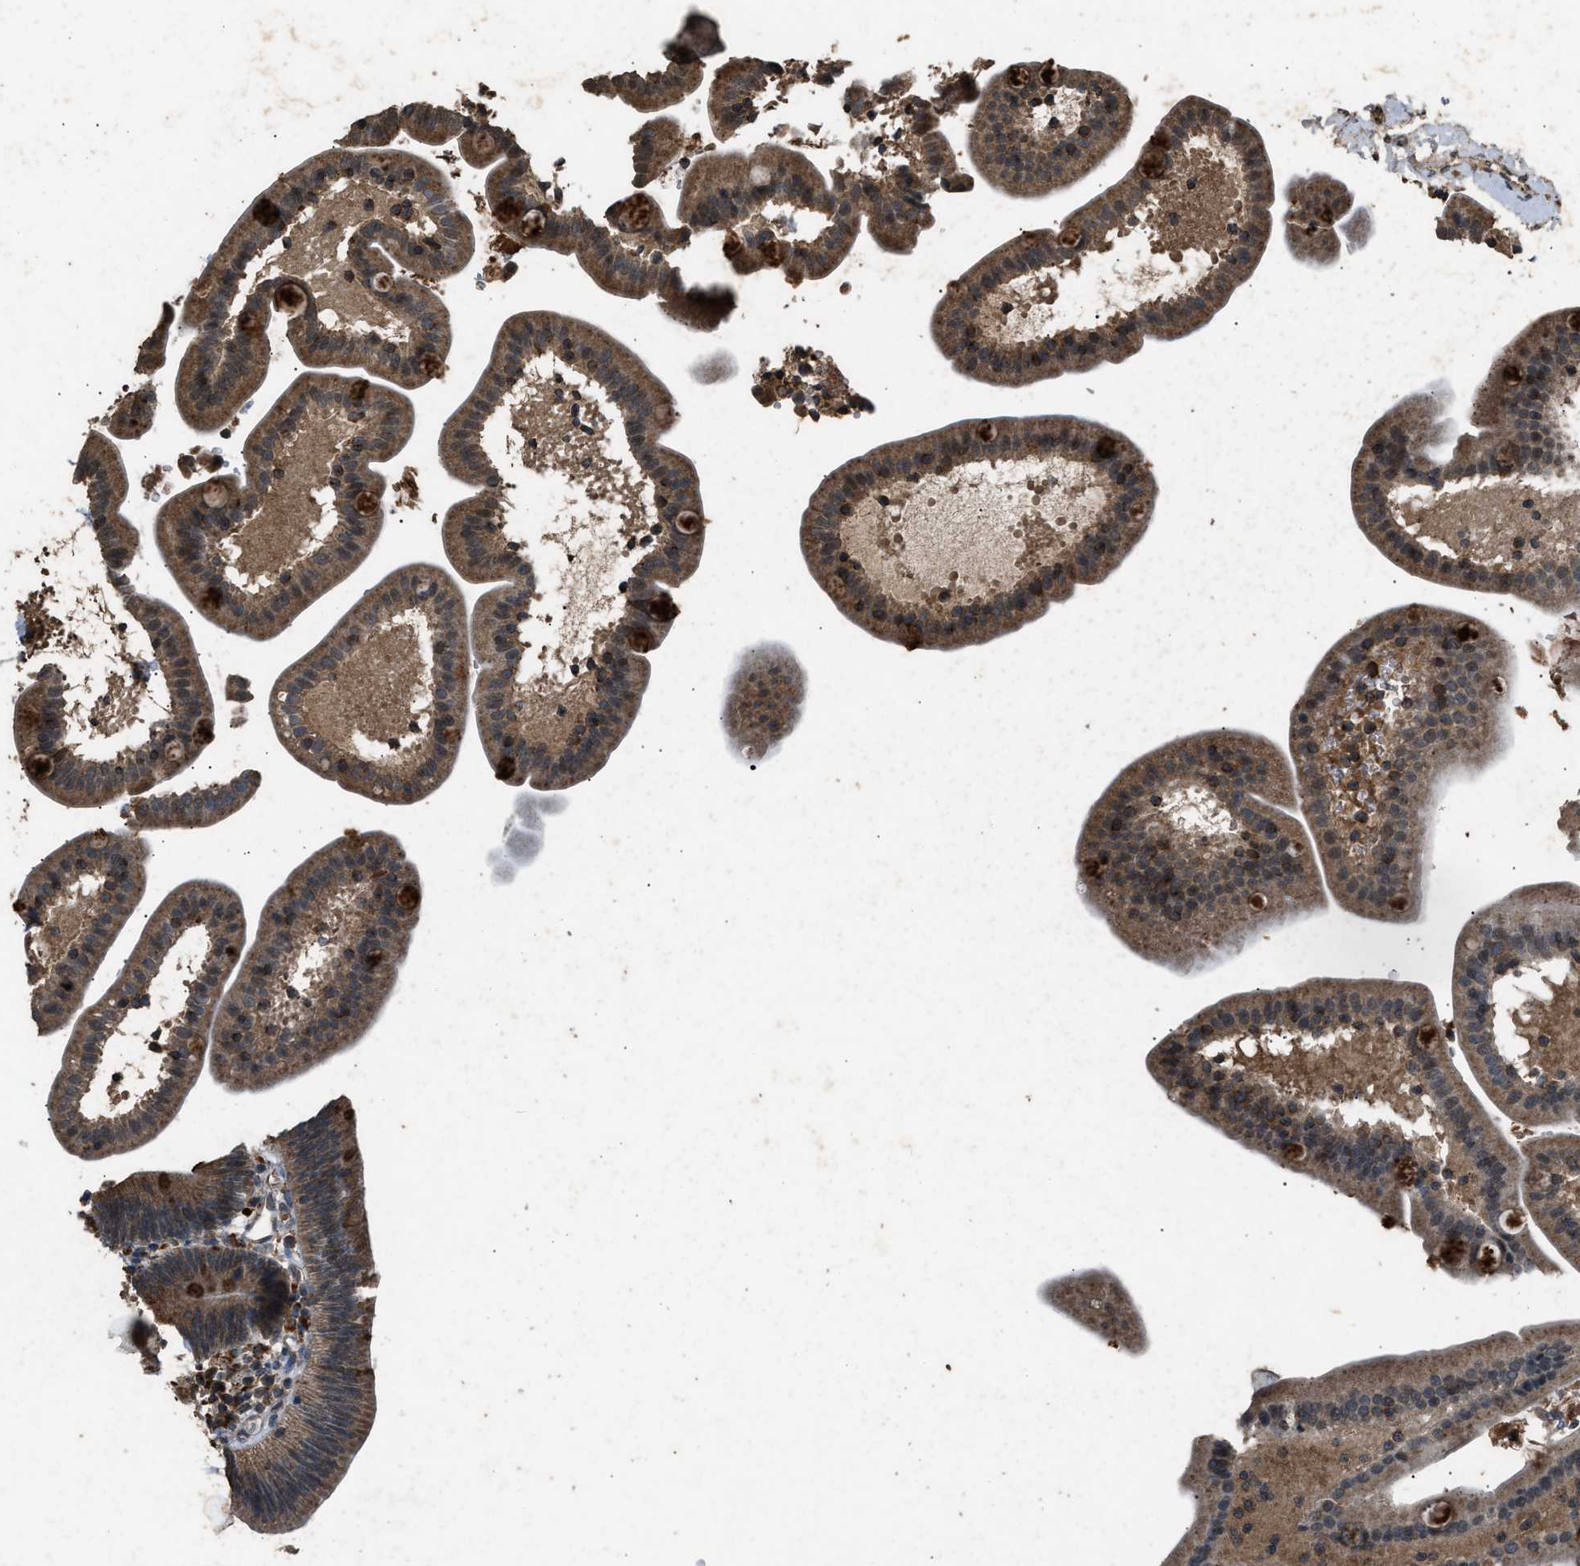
{"staining": {"intensity": "moderate", "quantity": ">75%", "location": "cytoplasmic/membranous"}, "tissue": "duodenum", "cell_type": "Glandular cells", "image_type": "normal", "snomed": [{"axis": "morphology", "description": "Normal tissue, NOS"}, {"axis": "topography", "description": "Duodenum"}], "caption": "Brown immunohistochemical staining in unremarkable duodenum demonstrates moderate cytoplasmic/membranous positivity in about >75% of glandular cells. The protein of interest is stained brown, and the nuclei are stained in blue (DAB (3,3'-diaminobenzidine) IHC with brightfield microscopy, high magnification).", "gene": "PSMD1", "patient": {"sex": "male", "age": 54}}